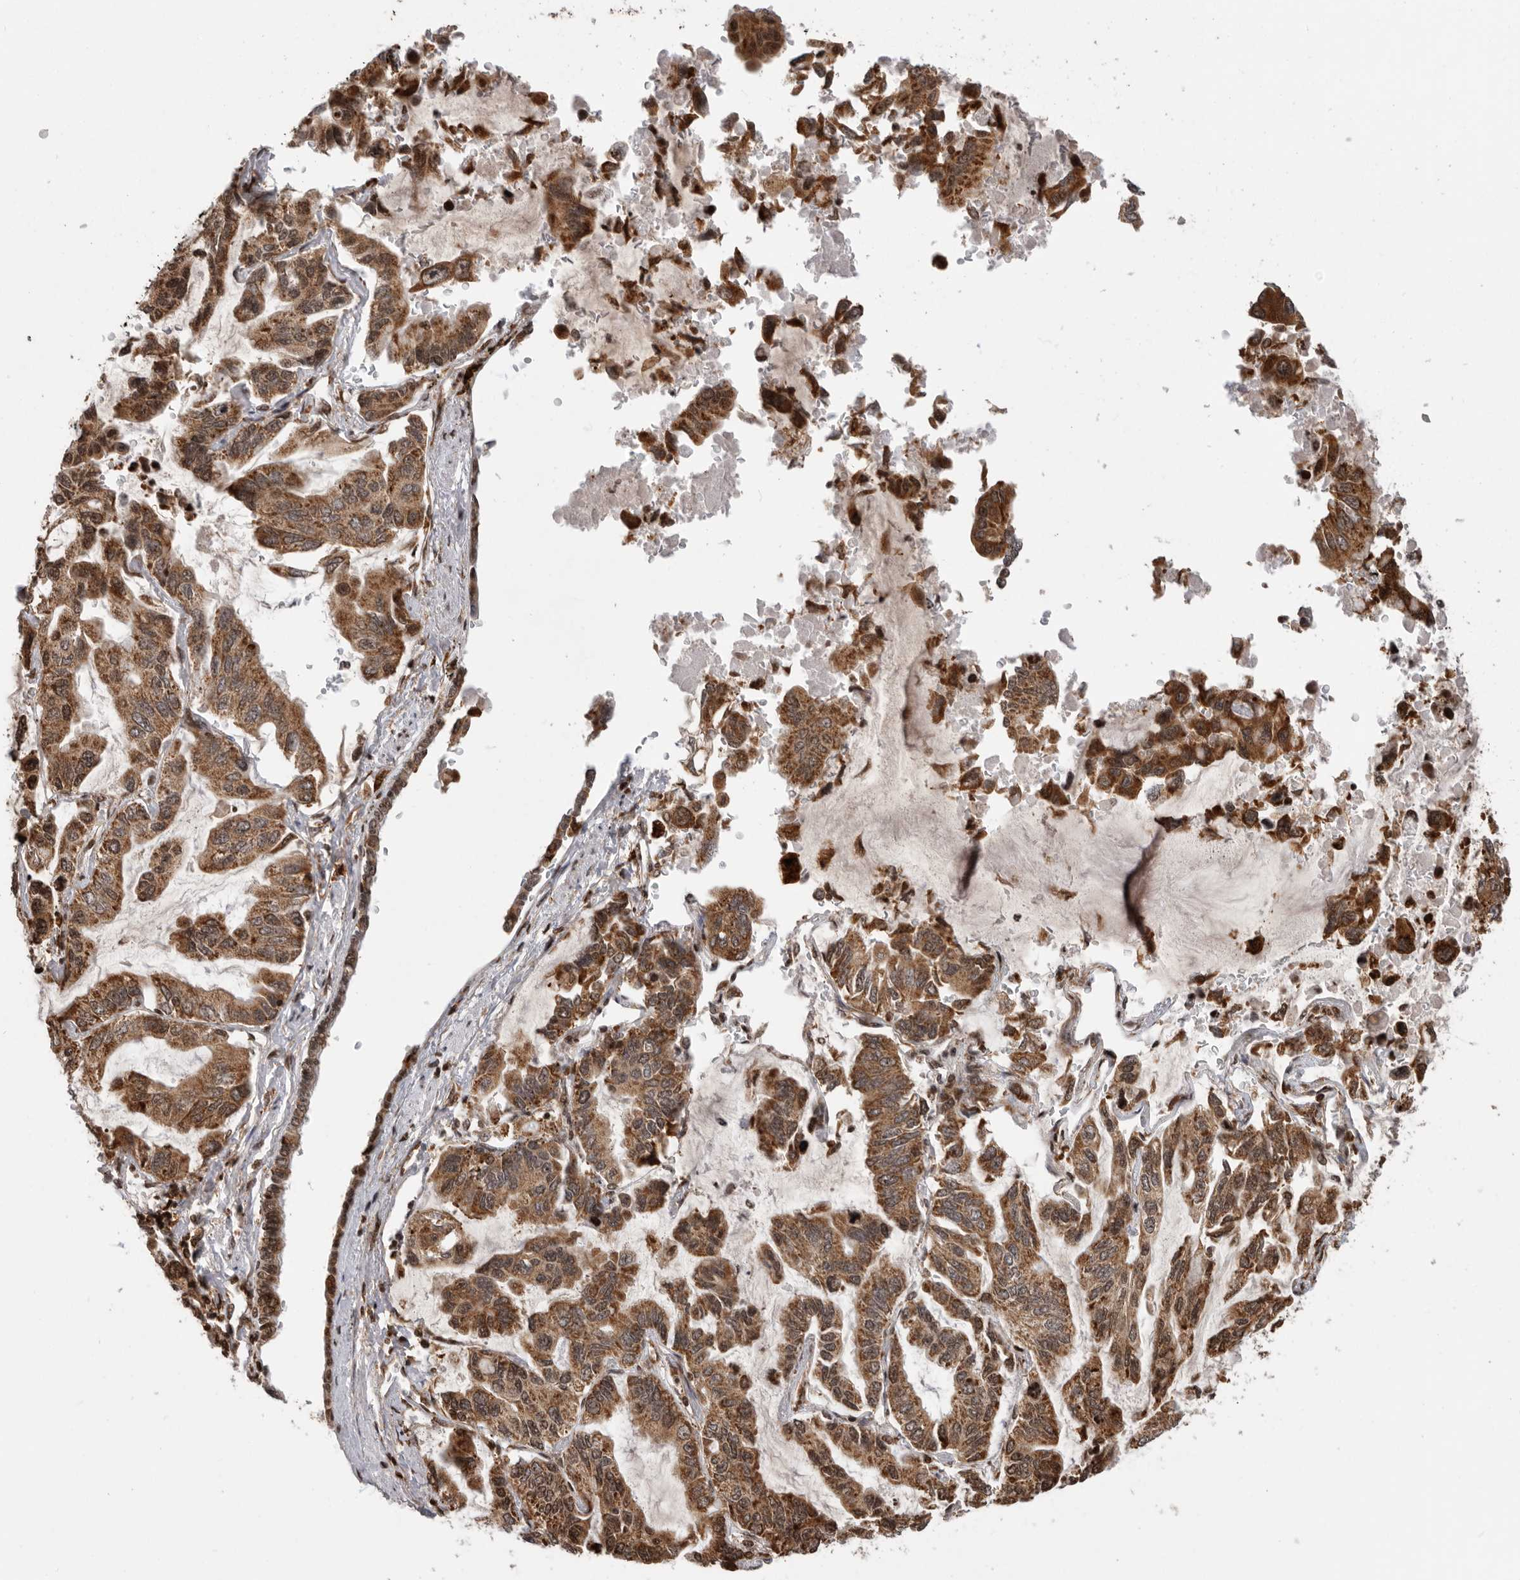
{"staining": {"intensity": "strong", "quantity": ">75%", "location": "cytoplasmic/membranous"}, "tissue": "lung cancer", "cell_type": "Tumor cells", "image_type": "cancer", "snomed": [{"axis": "morphology", "description": "Adenocarcinoma, NOS"}, {"axis": "topography", "description": "Lung"}], "caption": "Adenocarcinoma (lung) tissue exhibits strong cytoplasmic/membranous positivity in approximately >75% of tumor cells, visualized by immunohistochemistry.", "gene": "FZD3", "patient": {"sex": "male", "age": 64}}